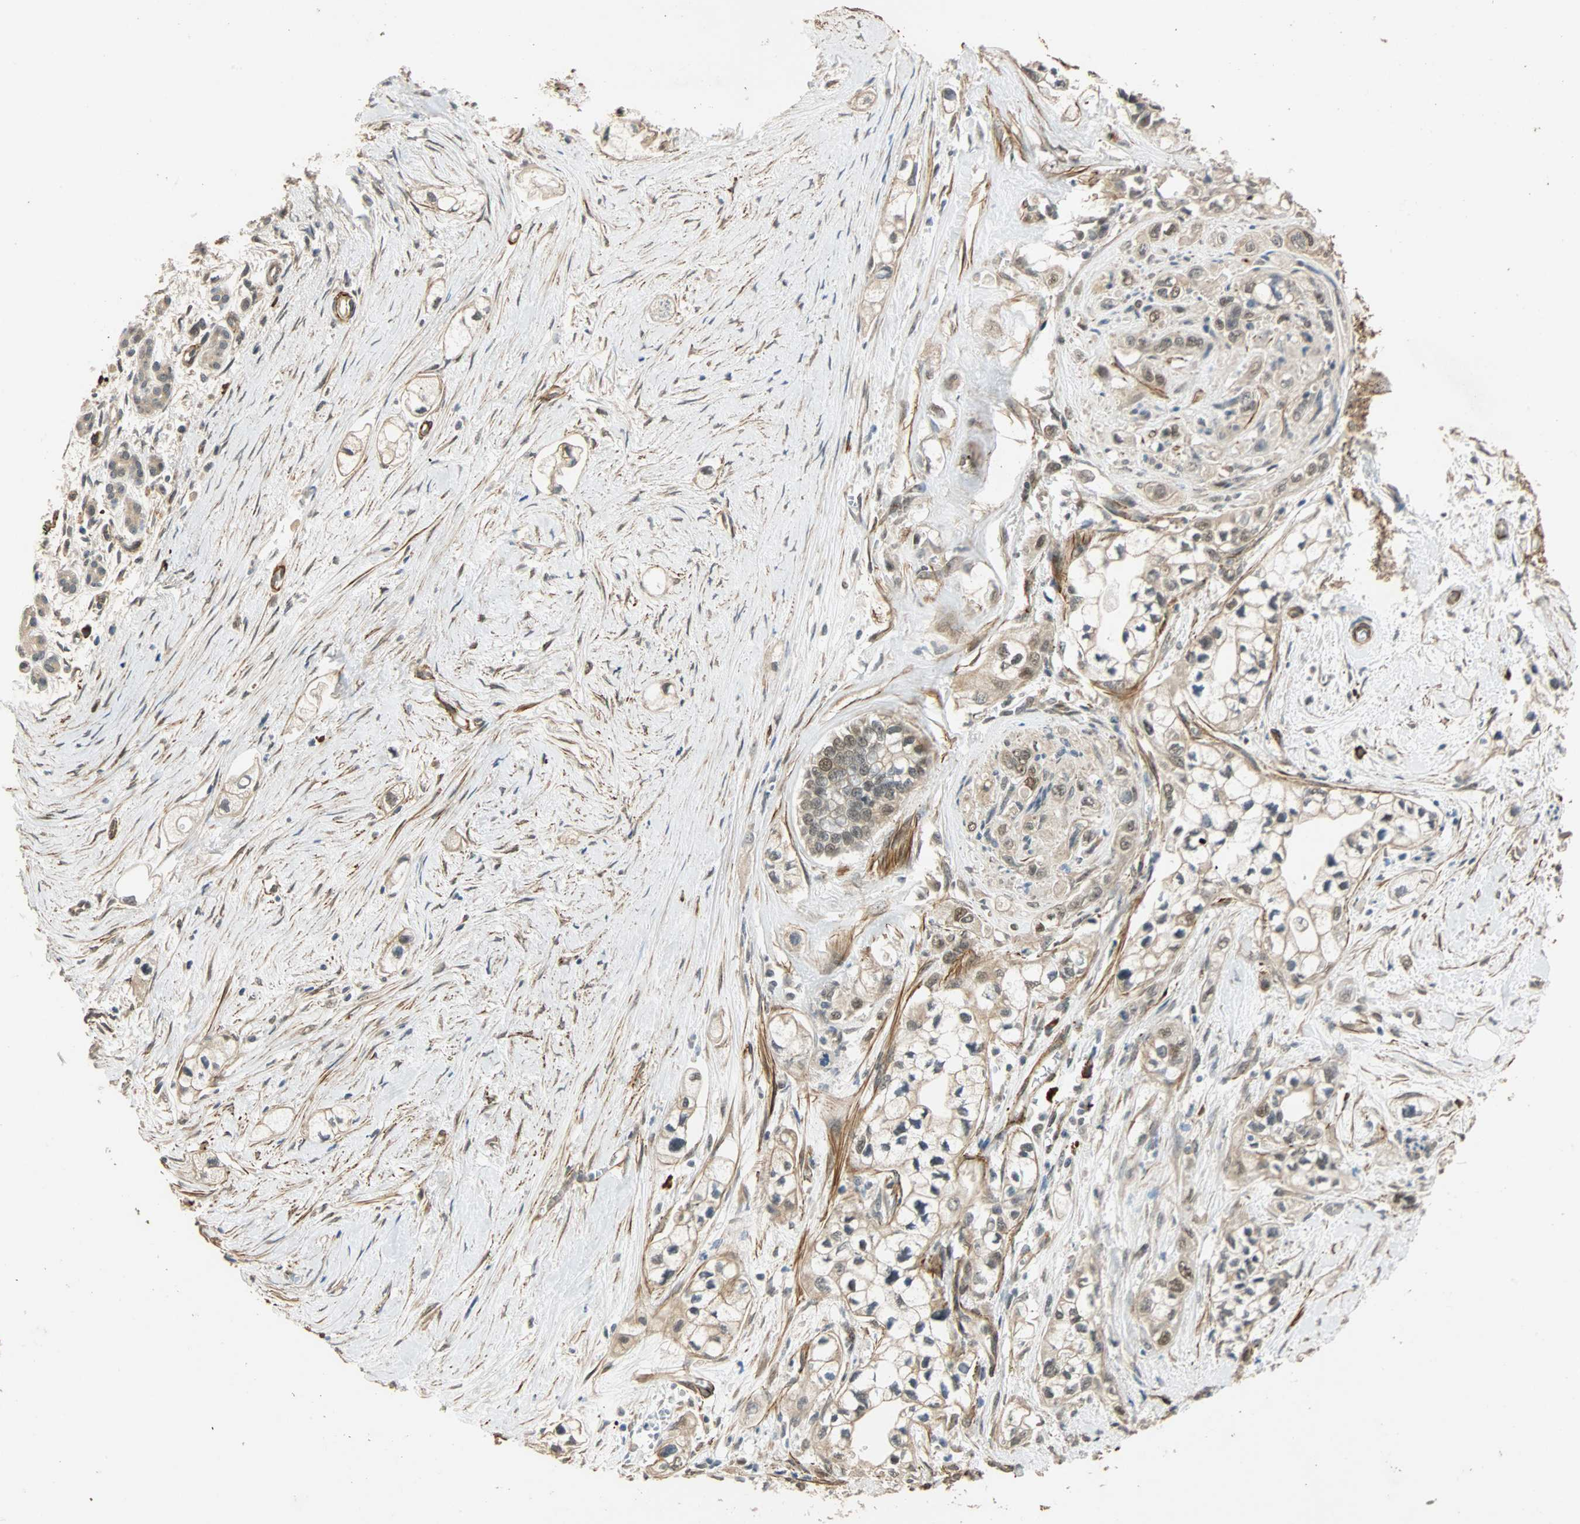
{"staining": {"intensity": "weak", "quantity": "25%-75%", "location": "cytoplasmic/membranous,nuclear"}, "tissue": "pancreatic cancer", "cell_type": "Tumor cells", "image_type": "cancer", "snomed": [{"axis": "morphology", "description": "Adenocarcinoma, NOS"}, {"axis": "topography", "description": "Pancreas"}], "caption": "This micrograph displays immunohistochemistry (IHC) staining of human pancreatic cancer (adenocarcinoma), with low weak cytoplasmic/membranous and nuclear staining in approximately 25%-75% of tumor cells.", "gene": "QSER1", "patient": {"sex": "male", "age": 74}}